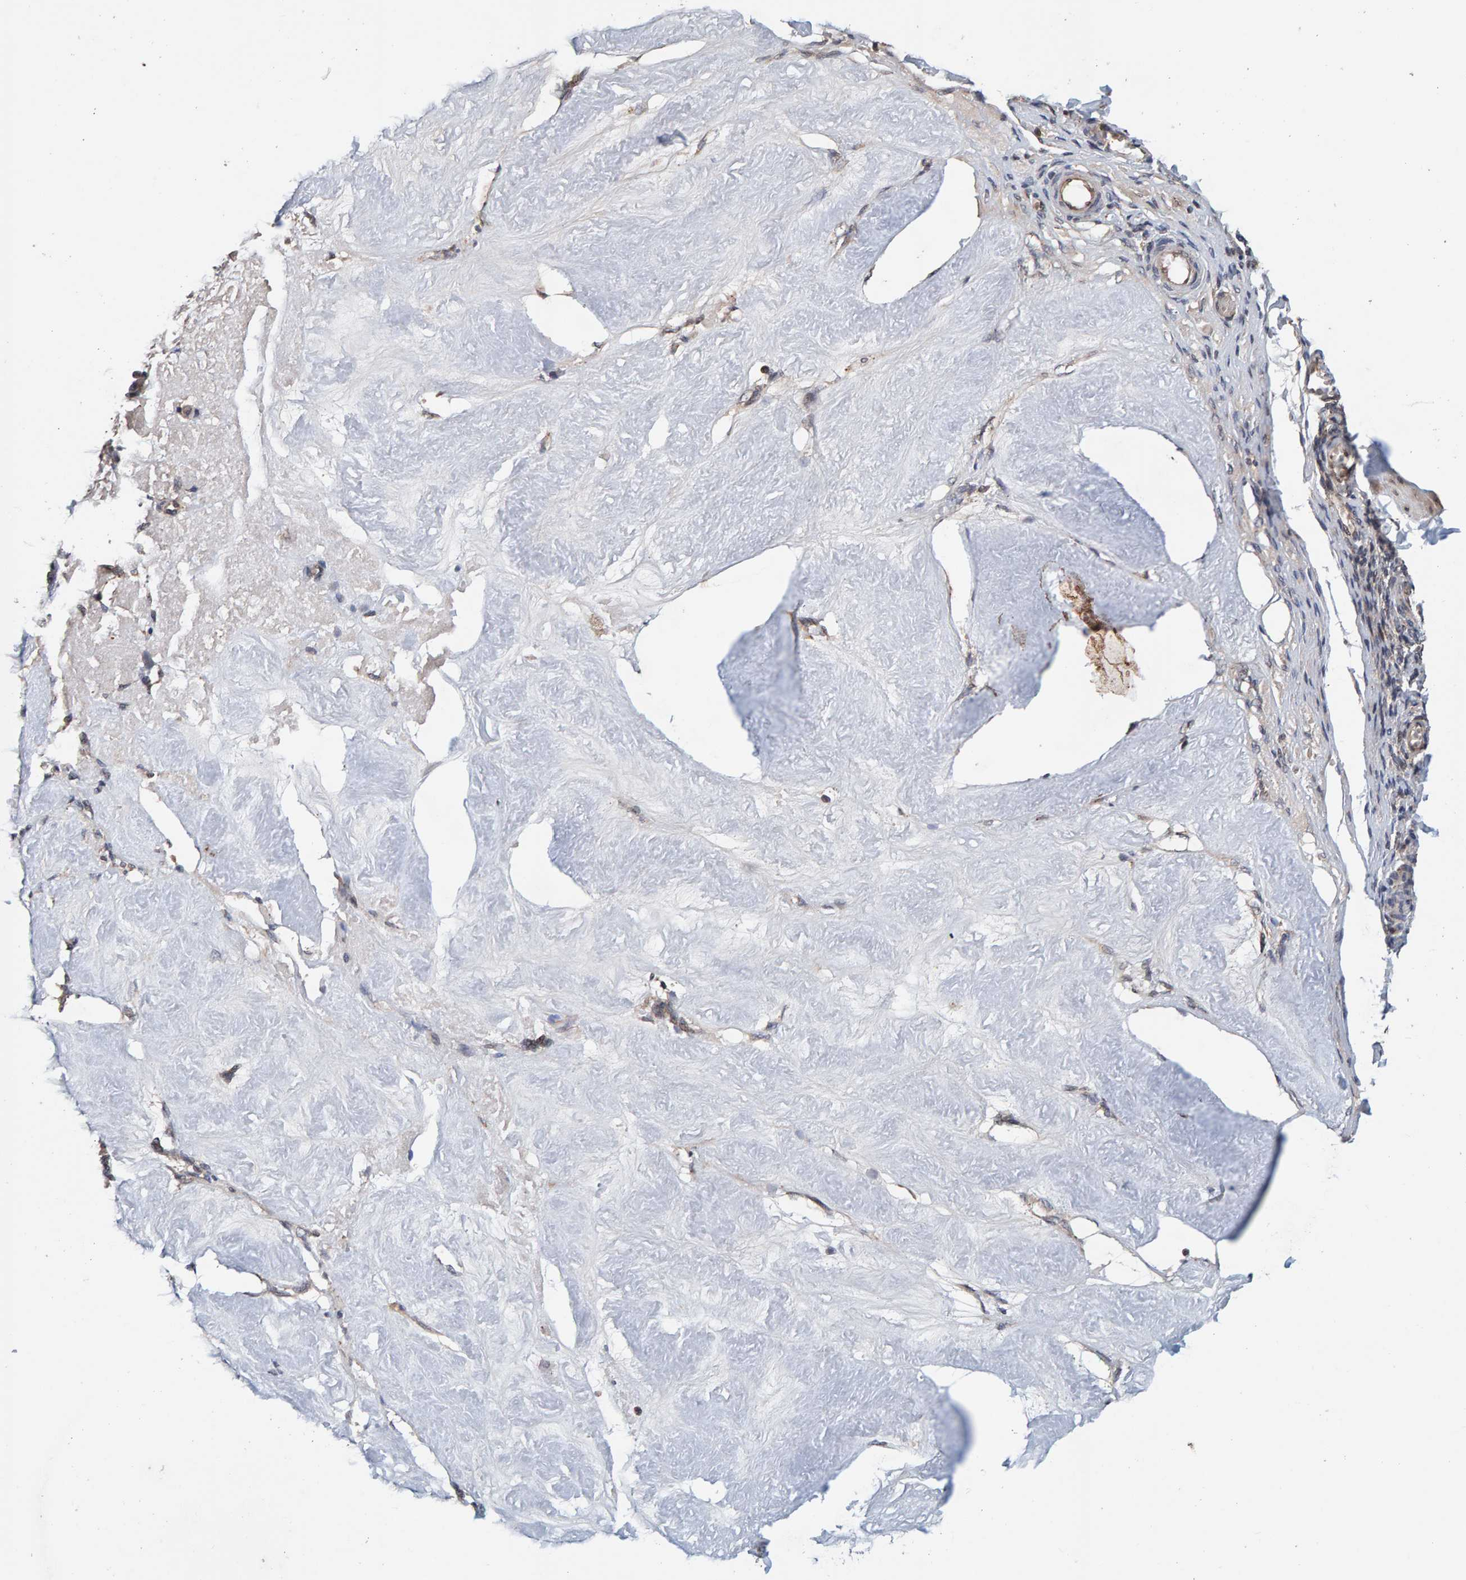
{"staining": {"intensity": "moderate", "quantity": ">75%", "location": "cytoplasmic/membranous"}, "tissue": "adipose tissue", "cell_type": "Adipocytes", "image_type": "normal", "snomed": [{"axis": "morphology", "description": "Normal tissue, NOS"}, {"axis": "topography", "description": "Vascular tissue"}, {"axis": "topography", "description": "Fallopian tube"}, {"axis": "topography", "description": "Ovary"}], "caption": "The histopathology image reveals immunohistochemical staining of unremarkable adipose tissue. There is moderate cytoplasmic/membranous expression is present in approximately >75% of adipocytes.", "gene": "CCDC25", "patient": {"sex": "female", "age": 67}}